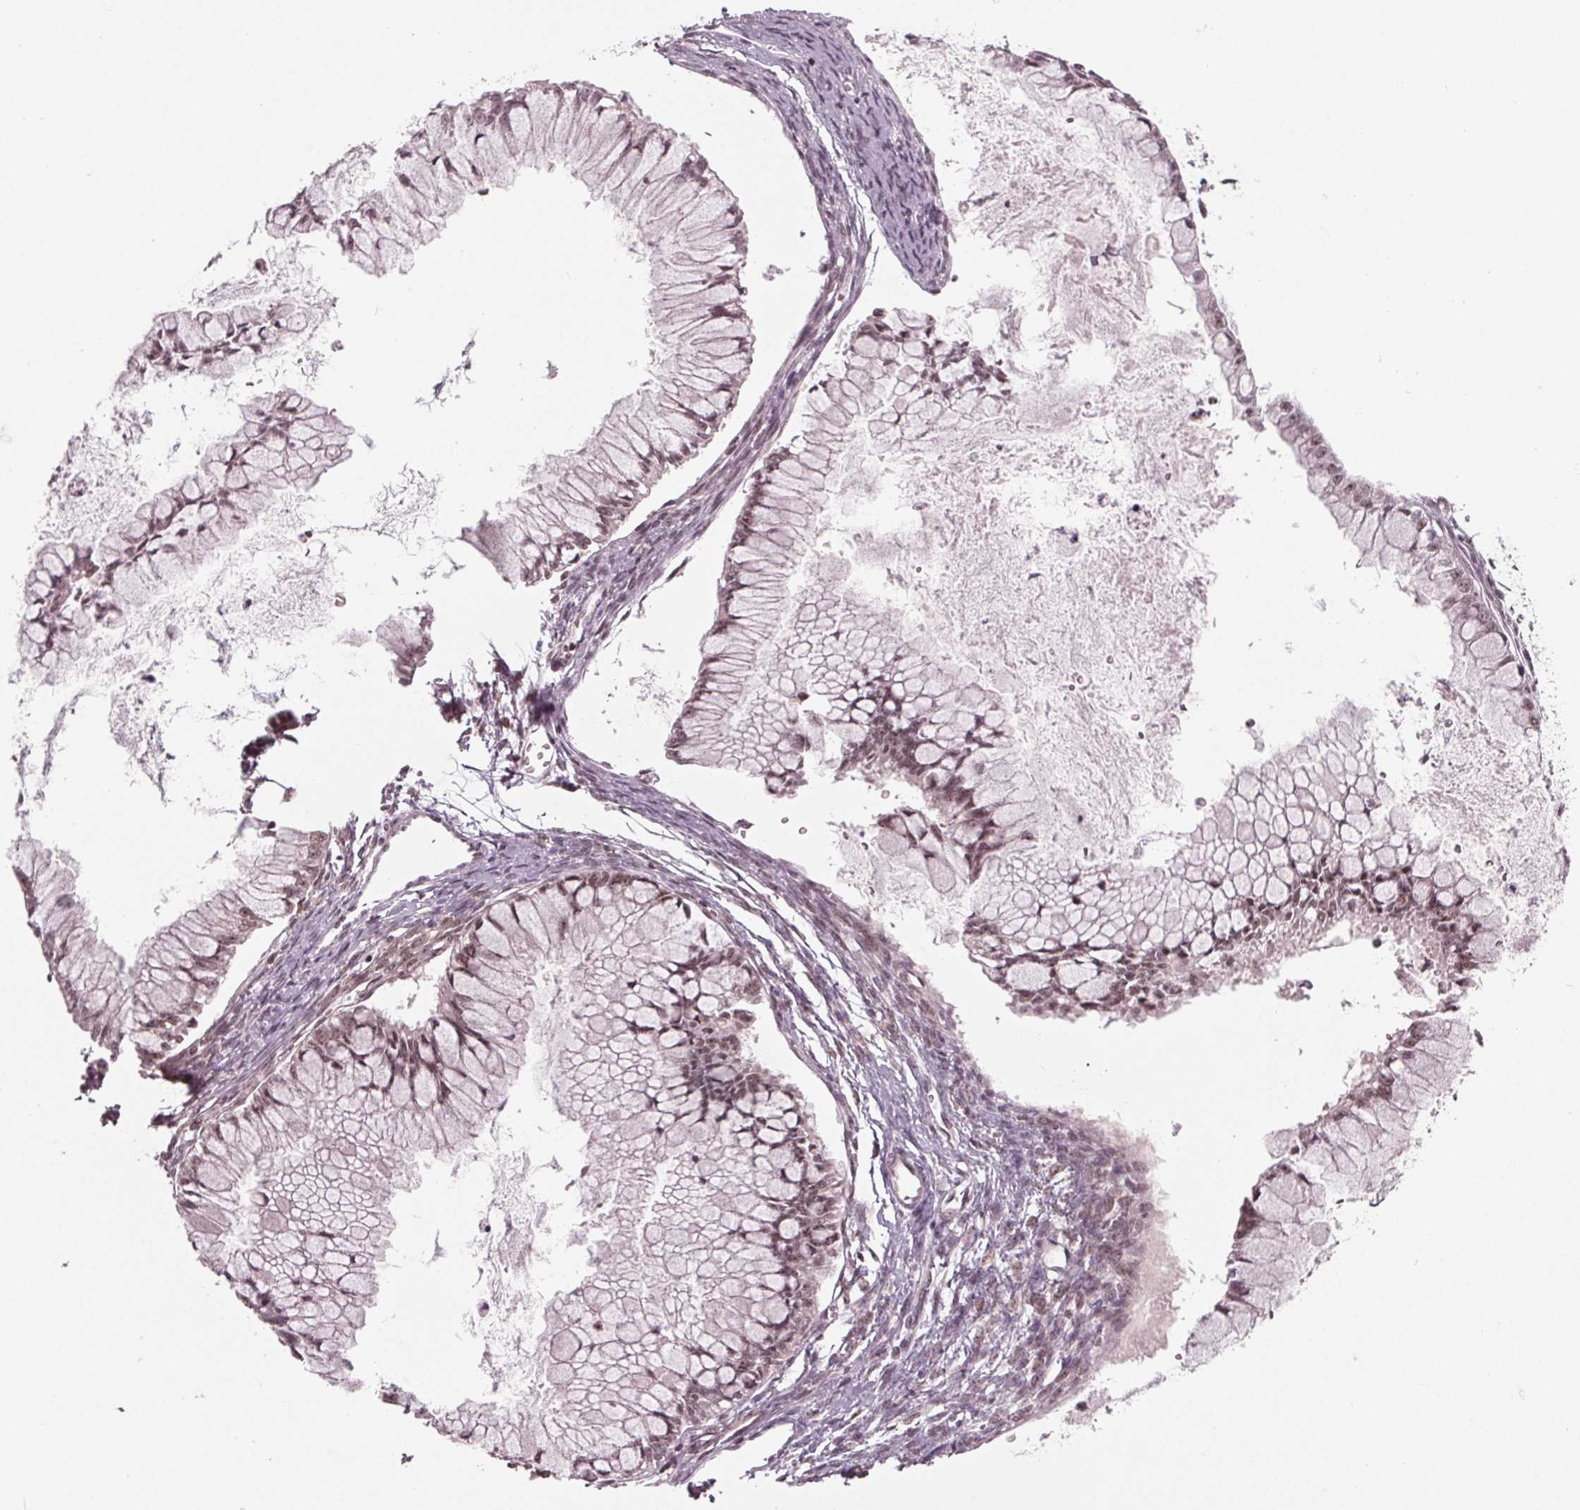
{"staining": {"intensity": "weak", "quantity": "25%-75%", "location": "nuclear"}, "tissue": "ovarian cancer", "cell_type": "Tumor cells", "image_type": "cancer", "snomed": [{"axis": "morphology", "description": "Cystadenocarcinoma, mucinous, NOS"}, {"axis": "topography", "description": "Ovary"}], "caption": "Tumor cells exhibit low levels of weak nuclear positivity in about 25%-75% of cells in human ovarian cancer.", "gene": "DDX41", "patient": {"sex": "female", "age": 34}}